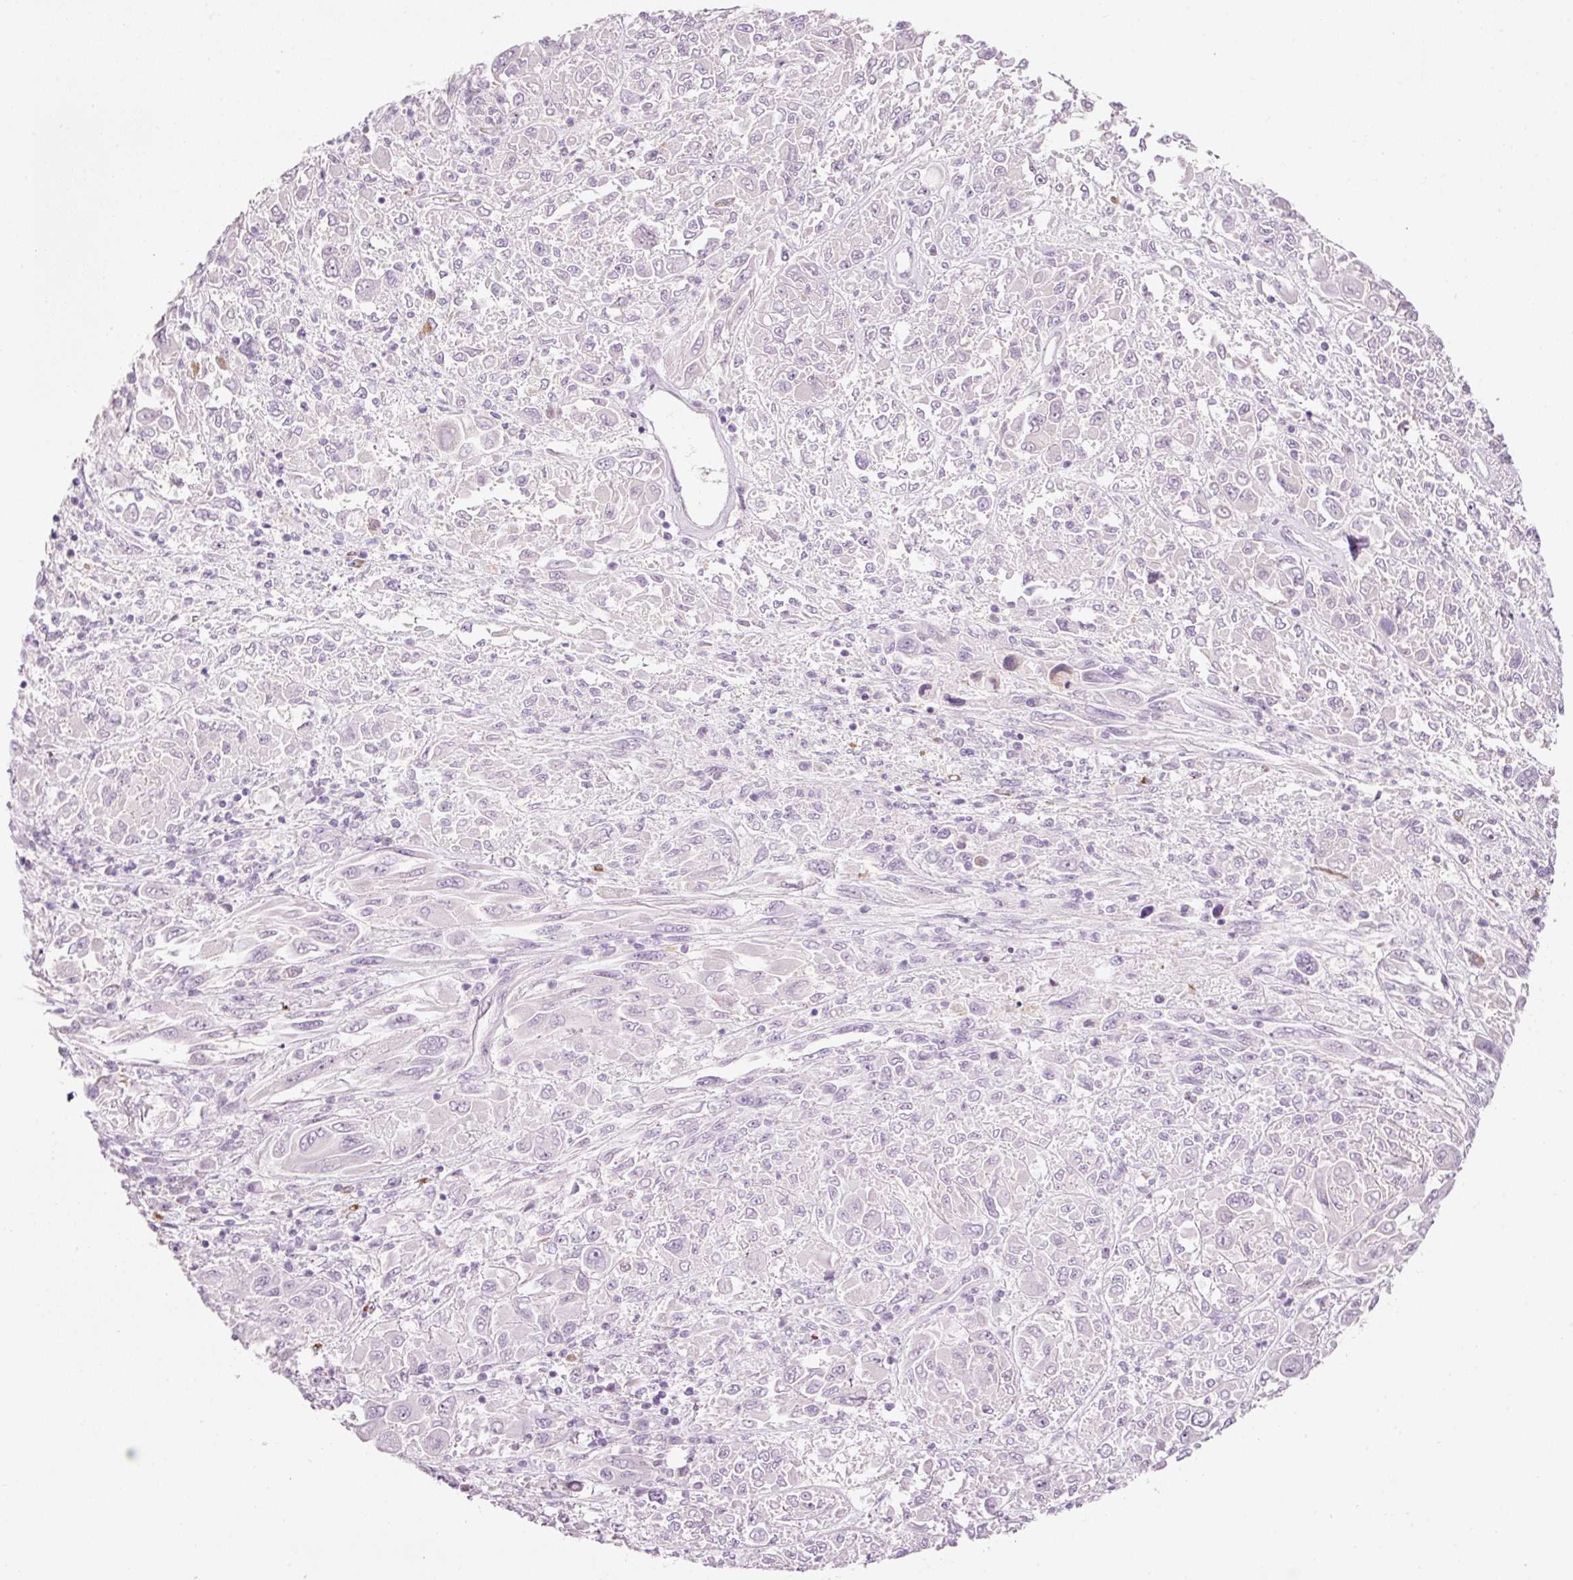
{"staining": {"intensity": "negative", "quantity": "none", "location": "none"}, "tissue": "melanoma", "cell_type": "Tumor cells", "image_type": "cancer", "snomed": [{"axis": "morphology", "description": "Malignant melanoma, NOS"}, {"axis": "topography", "description": "Skin"}], "caption": "IHC of melanoma shows no expression in tumor cells.", "gene": "MFAP4", "patient": {"sex": "female", "age": 91}}